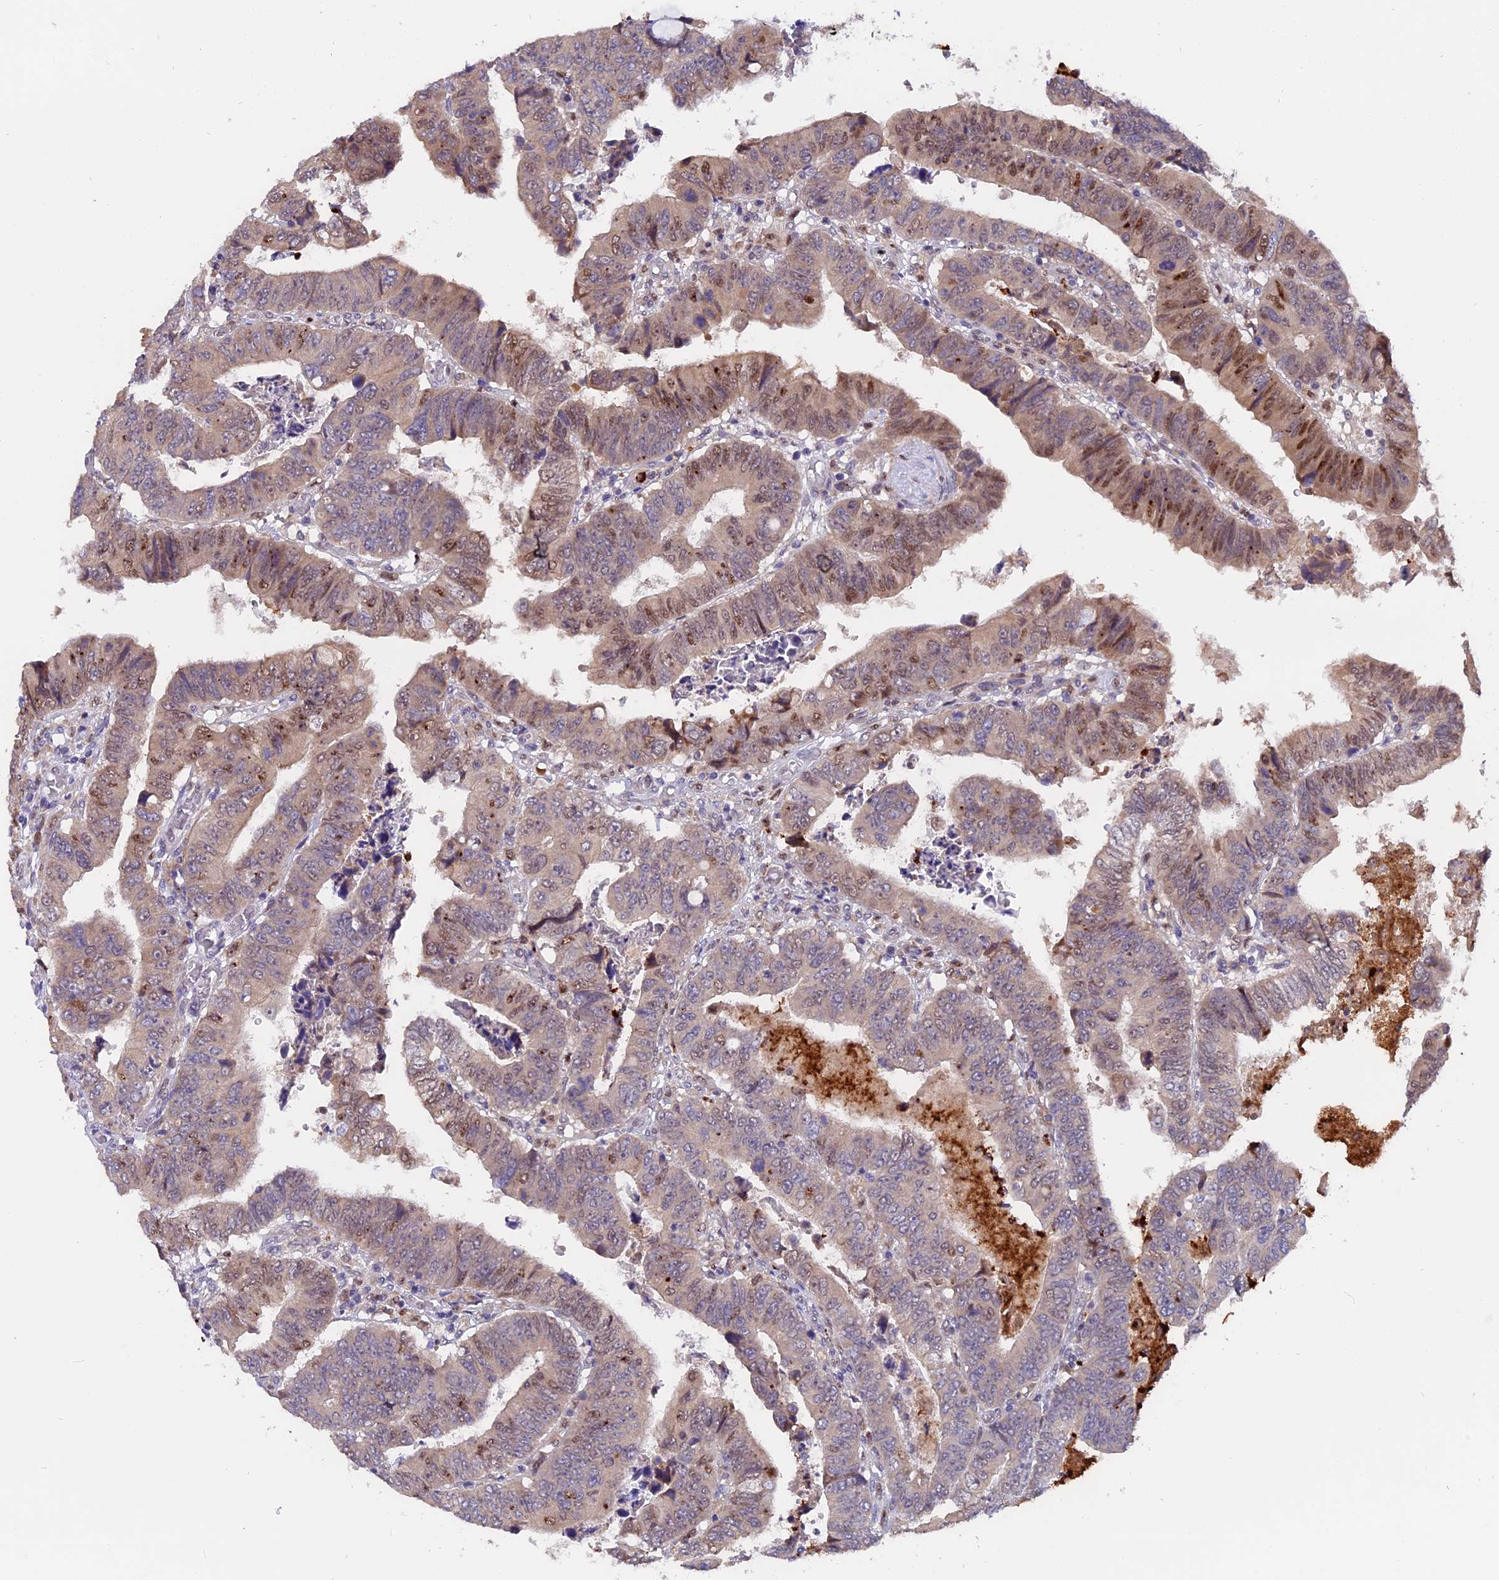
{"staining": {"intensity": "moderate", "quantity": "25%-75%", "location": "nuclear"}, "tissue": "colorectal cancer", "cell_type": "Tumor cells", "image_type": "cancer", "snomed": [{"axis": "morphology", "description": "Normal tissue, NOS"}, {"axis": "morphology", "description": "Adenocarcinoma, NOS"}, {"axis": "topography", "description": "Rectum"}], "caption": "A photomicrograph showing moderate nuclear positivity in about 25%-75% of tumor cells in colorectal adenocarcinoma, as visualized by brown immunohistochemical staining.", "gene": "FAM118B", "patient": {"sex": "female", "age": 65}}